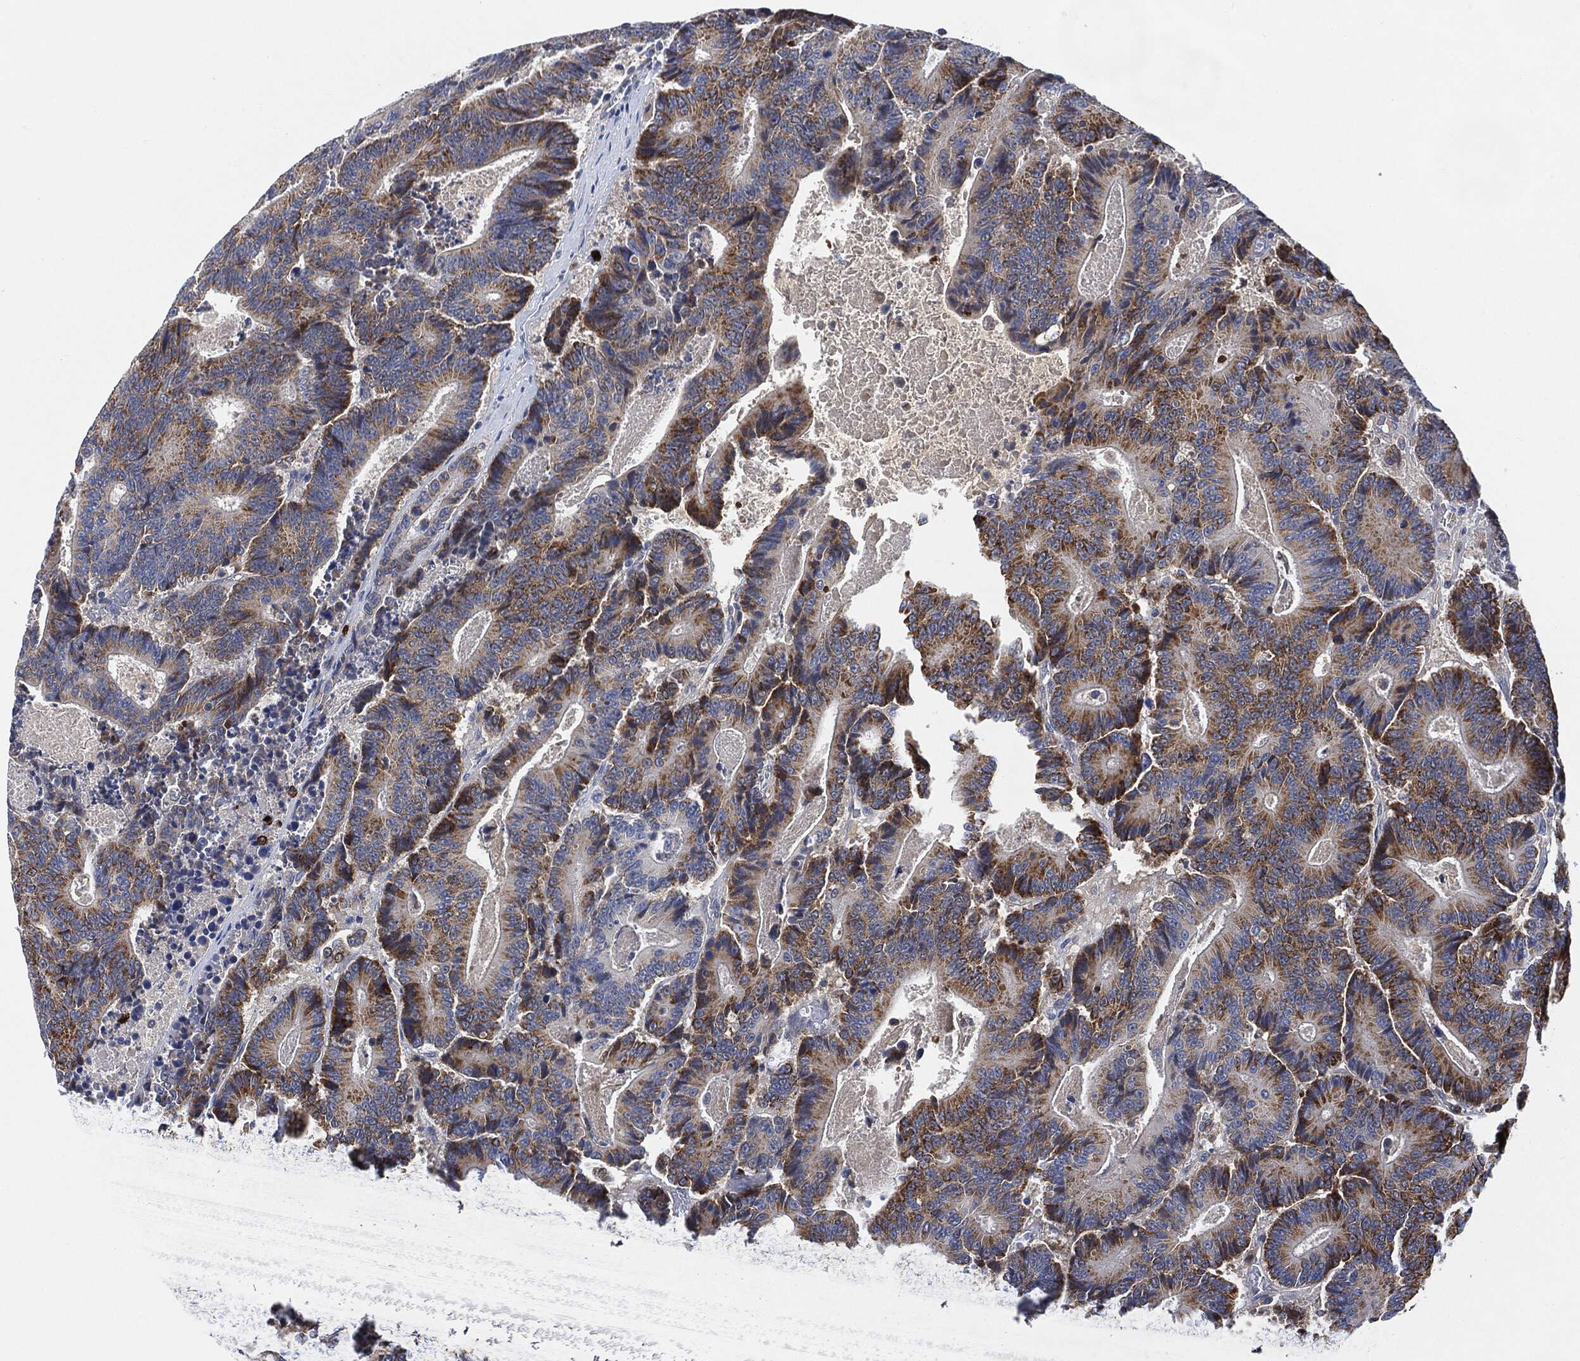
{"staining": {"intensity": "moderate", "quantity": "25%-75%", "location": "cytoplasmic/membranous"}, "tissue": "colorectal cancer", "cell_type": "Tumor cells", "image_type": "cancer", "snomed": [{"axis": "morphology", "description": "Adenocarcinoma, NOS"}, {"axis": "topography", "description": "Colon"}], "caption": "There is medium levels of moderate cytoplasmic/membranous staining in tumor cells of adenocarcinoma (colorectal), as demonstrated by immunohistochemical staining (brown color).", "gene": "VSIG4", "patient": {"sex": "male", "age": 83}}